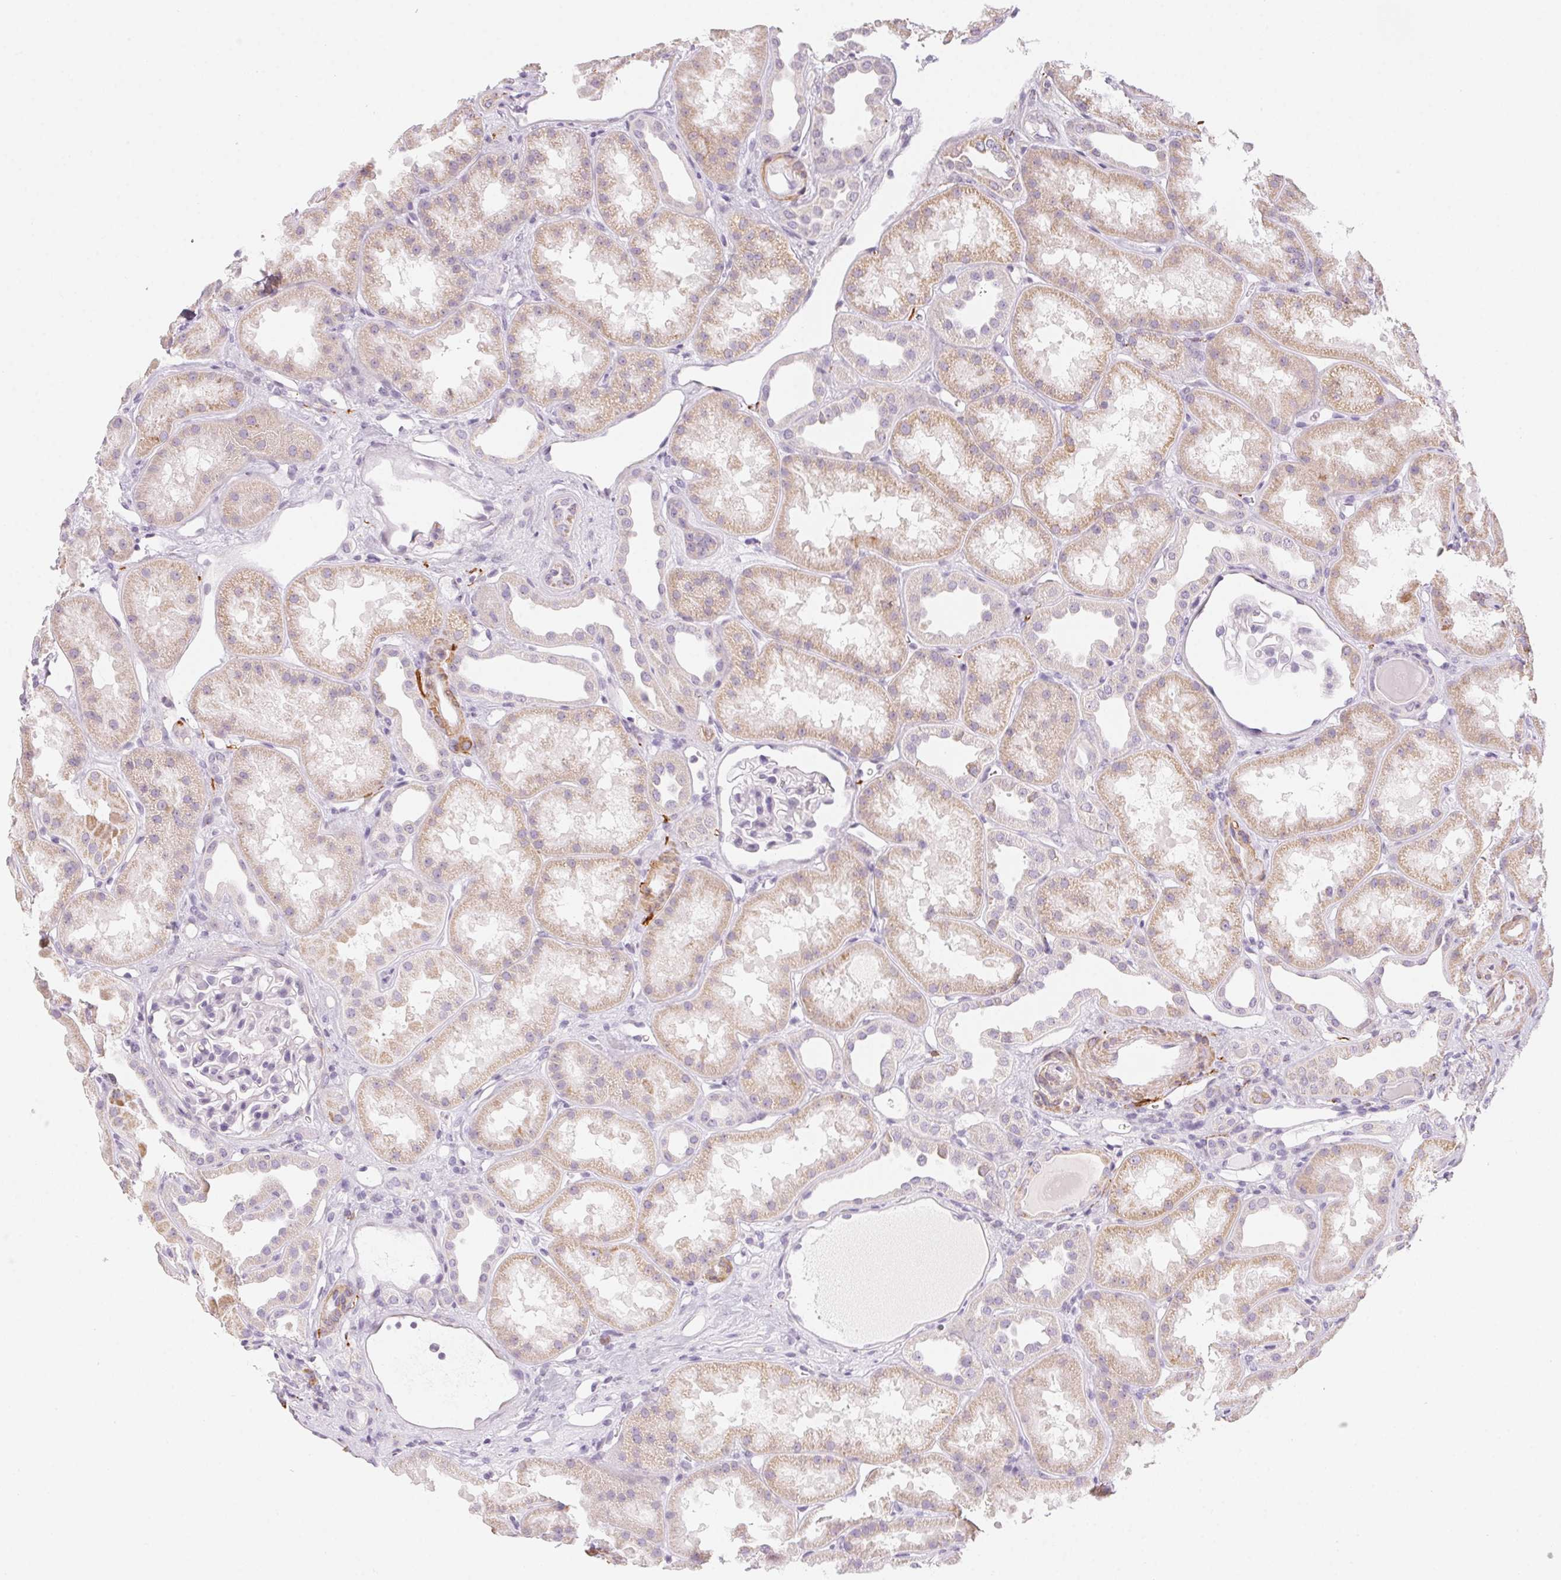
{"staining": {"intensity": "negative", "quantity": "none", "location": "none"}, "tissue": "kidney", "cell_type": "Cells in glomeruli", "image_type": "normal", "snomed": [{"axis": "morphology", "description": "Normal tissue, NOS"}, {"axis": "topography", "description": "Kidney"}], "caption": "IHC image of benign kidney stained for a protein (brown), which shows no positivity in cells in glomeruli. Brightfield microscopy of IHC stained with DAB (3,3'-diaminobenzidine) (brown) and hematoxylin (blue), captured at high magnification.", "gene": "PRPH", "patient": {"sex": "male", "age": 61}}